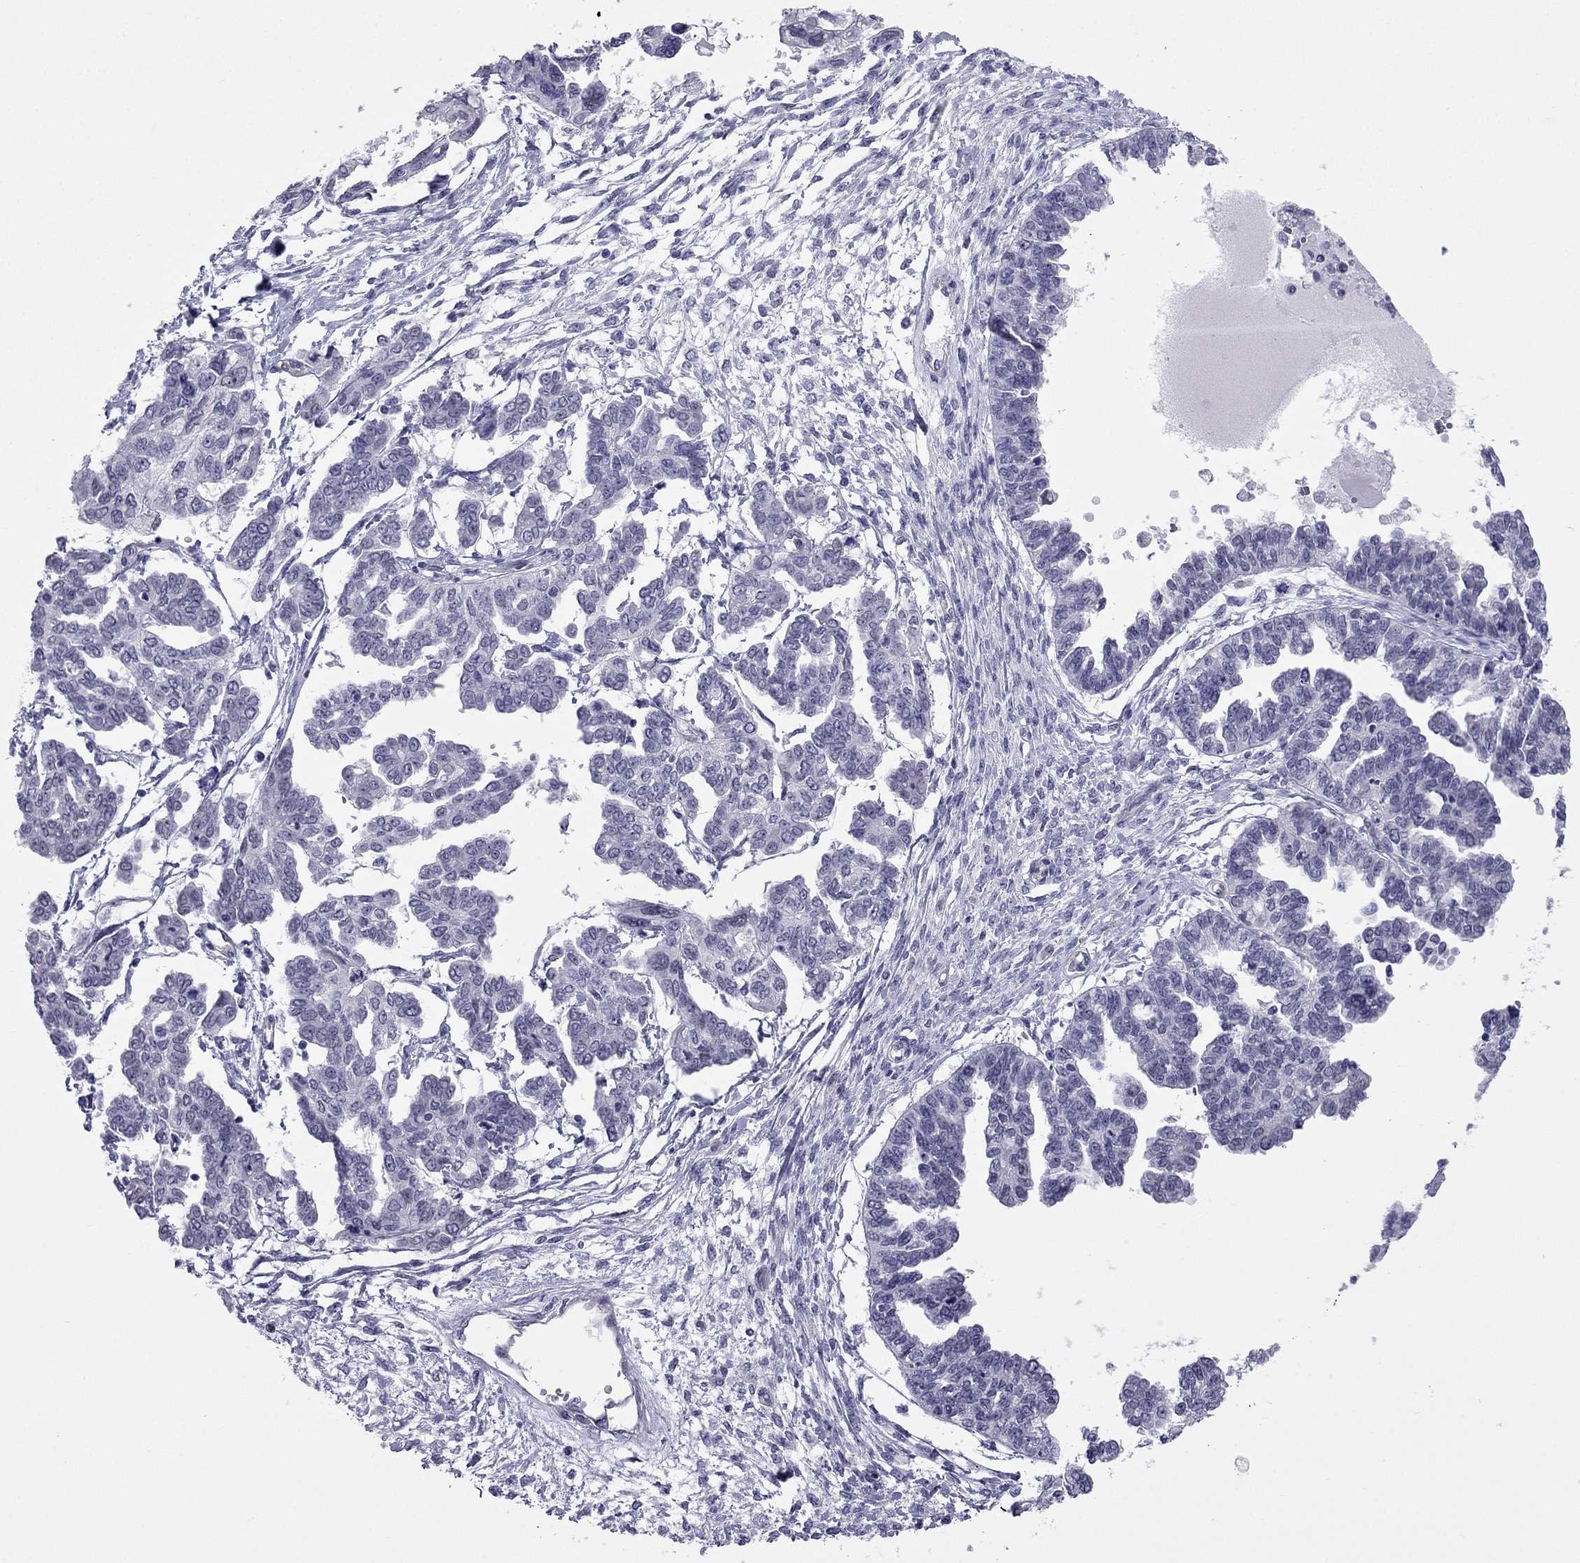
{"staining": {"intensity": "negative", "quantity": "none", "location": "none"}, "tissue": "ovarian cancer", "cell_type": "Tumor cells", "image_type": "cancer", "snomed": [{"axis": "morphology", "description": "Cystadenocarcinoma, serous, NOS"}, {"axis": "topography", "description": "Ovary"}], "caption": "The image shows no significant expression in tumor cells of serous cystadenocarcinoma (ovarian). Brightfield microscopy of IHC stained with DAB (3,3'-diaminobenzidine) (brown) and hematoxylin (blue), captured at high magnification.", "gene": "CROCC2", "patient": {"sex": "female", "age": 53}}